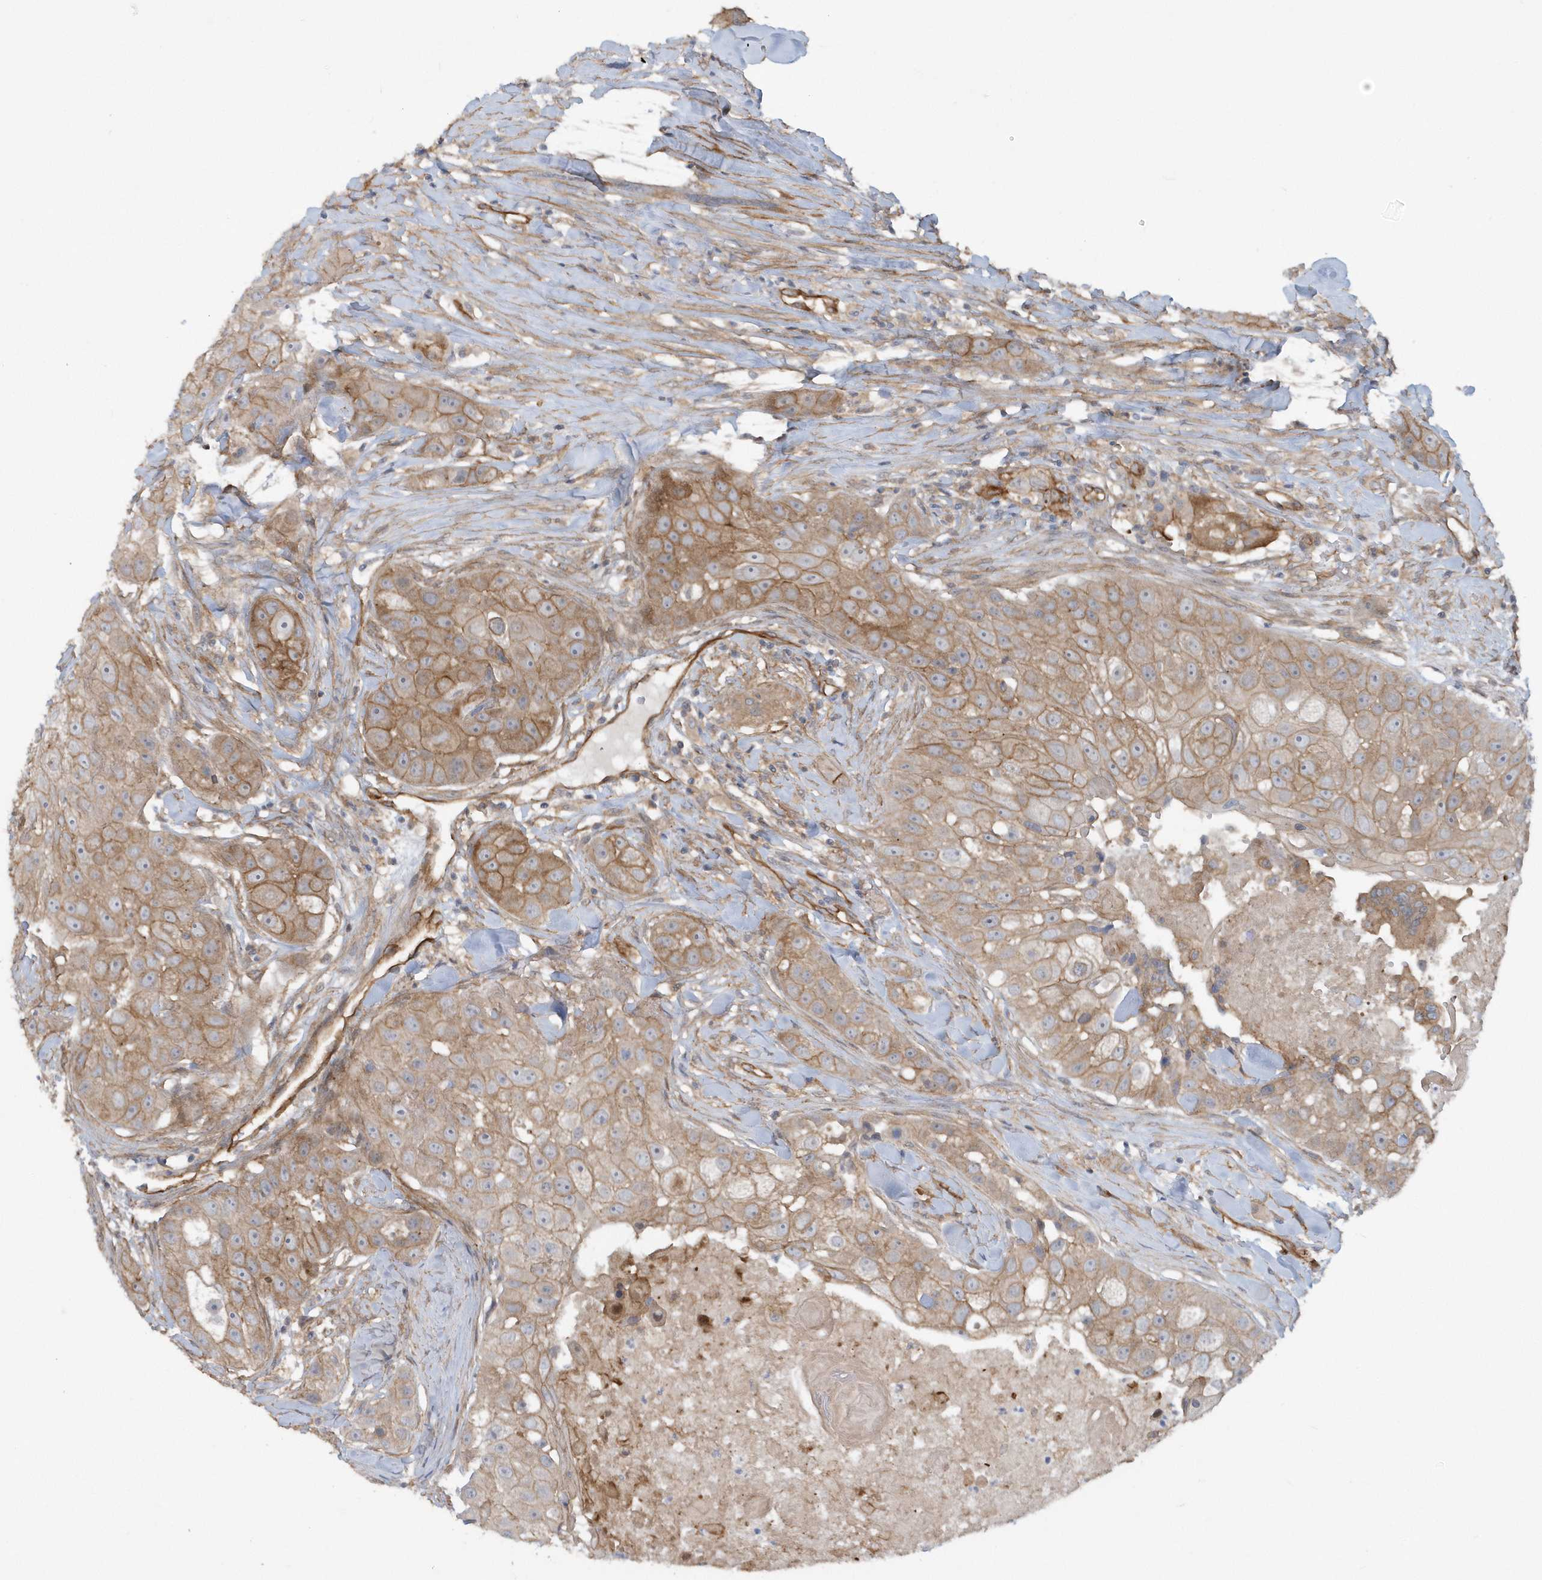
{"staining": {"intensity": "moderate", "quantity": ">75%", "location": "cytoplasmic/membranous"}, "tissue": "head and neck cancer", "cell_type": "Tumor cells", "image_type": "cancer", "snomed": [{"axis": "morphology", "description": "Normal tissue, NOS"}, {"axis": "morphology", "description": "Squamous cell carcinoma, NOS"}, {"axis": "topography", "description": "Skeletal muscle"}, {"axis": "topography", "description": "Head-Neck"}], "caption": "Tumor cells demonstrate moderate cytoplasmic/membranous expression in approximately >75% of cells in head and neck cancer (squamous cell carcinoma).", "gene": "RAI14", "patient": {"sex": "male", "age": 51}}